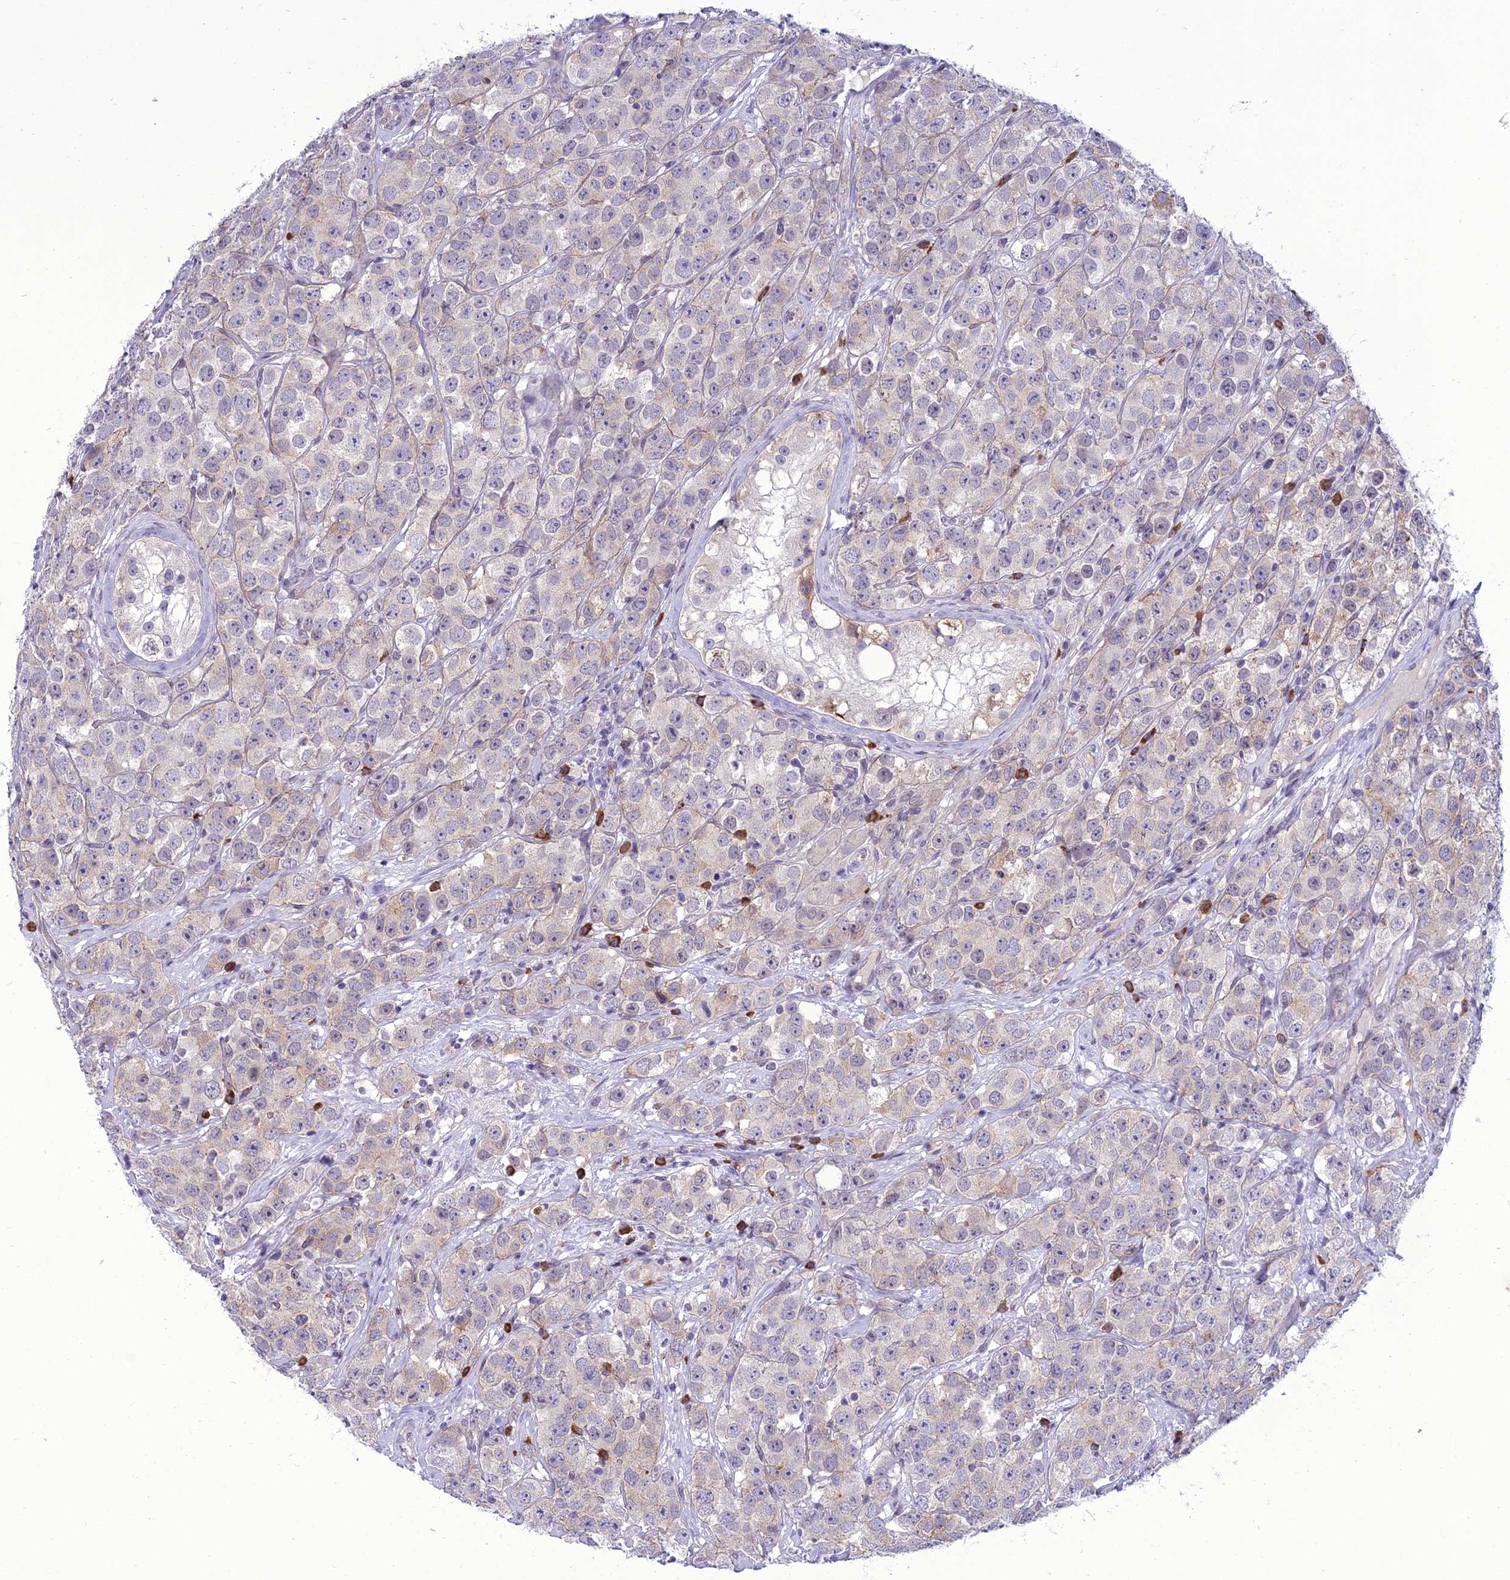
{"staining": {"intensity": "weak", "quantity": "<25%", "location": "cytoplasmic/membranous"}, "tissue": "testis cancer", "cell_type": "Tumor cells", "image_type": "cancer", "snomed": [{"axis": "morphology", "description": "Seminoma, NOS"}, {"axis": "topography", "description": "Testis"}], "caption": "Immunohistochemistry (IHC) of human seminoma (testis) demonstrates no staining in tumor cells. (IHC, brightfield microscopy, high magnification).", "gene": "NEURL2", "patient": {"sex": "male", "age": 28}}